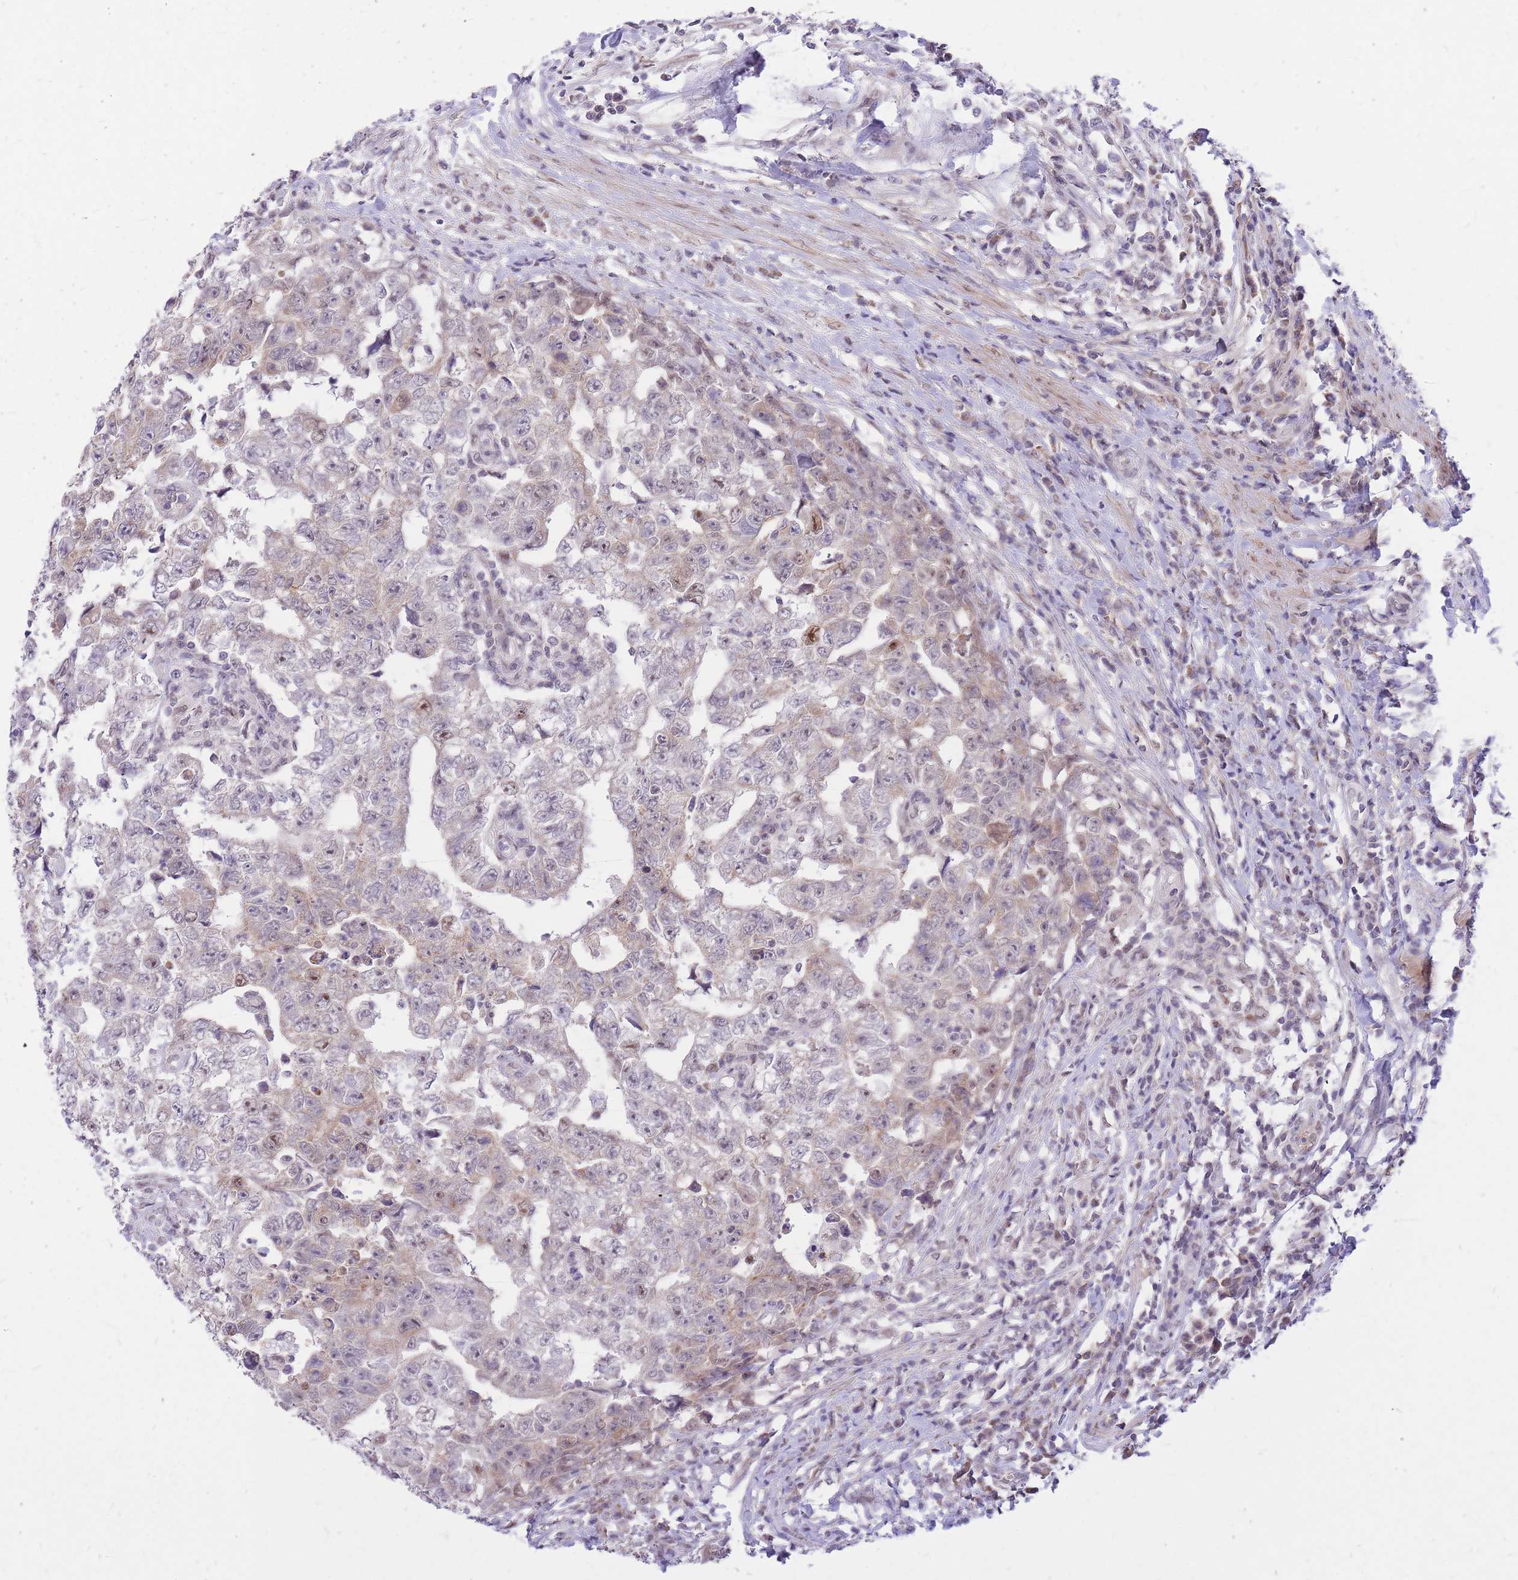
{"staining": {"intensity": "weak", "quantity": "<25%", "location": "cytoplasmic/membranous"}, "tissue": "testis cancer", "cell_type": "Tumor cells", "image_type": "cancer", "snomed": [{"axis": "morphology", "description": "Carcinoma, Embryonal, NOS"}, {"axis": "topography", "description": "Testis"}], "caption": "IHC micrograph of neoplastic tissue: testis embryonal carcinoma stained with DAB exhibits no significant protein positivity in tumor cells.", "gene": "MINDY2", "patient": {"sex": "male", "age": 25}}